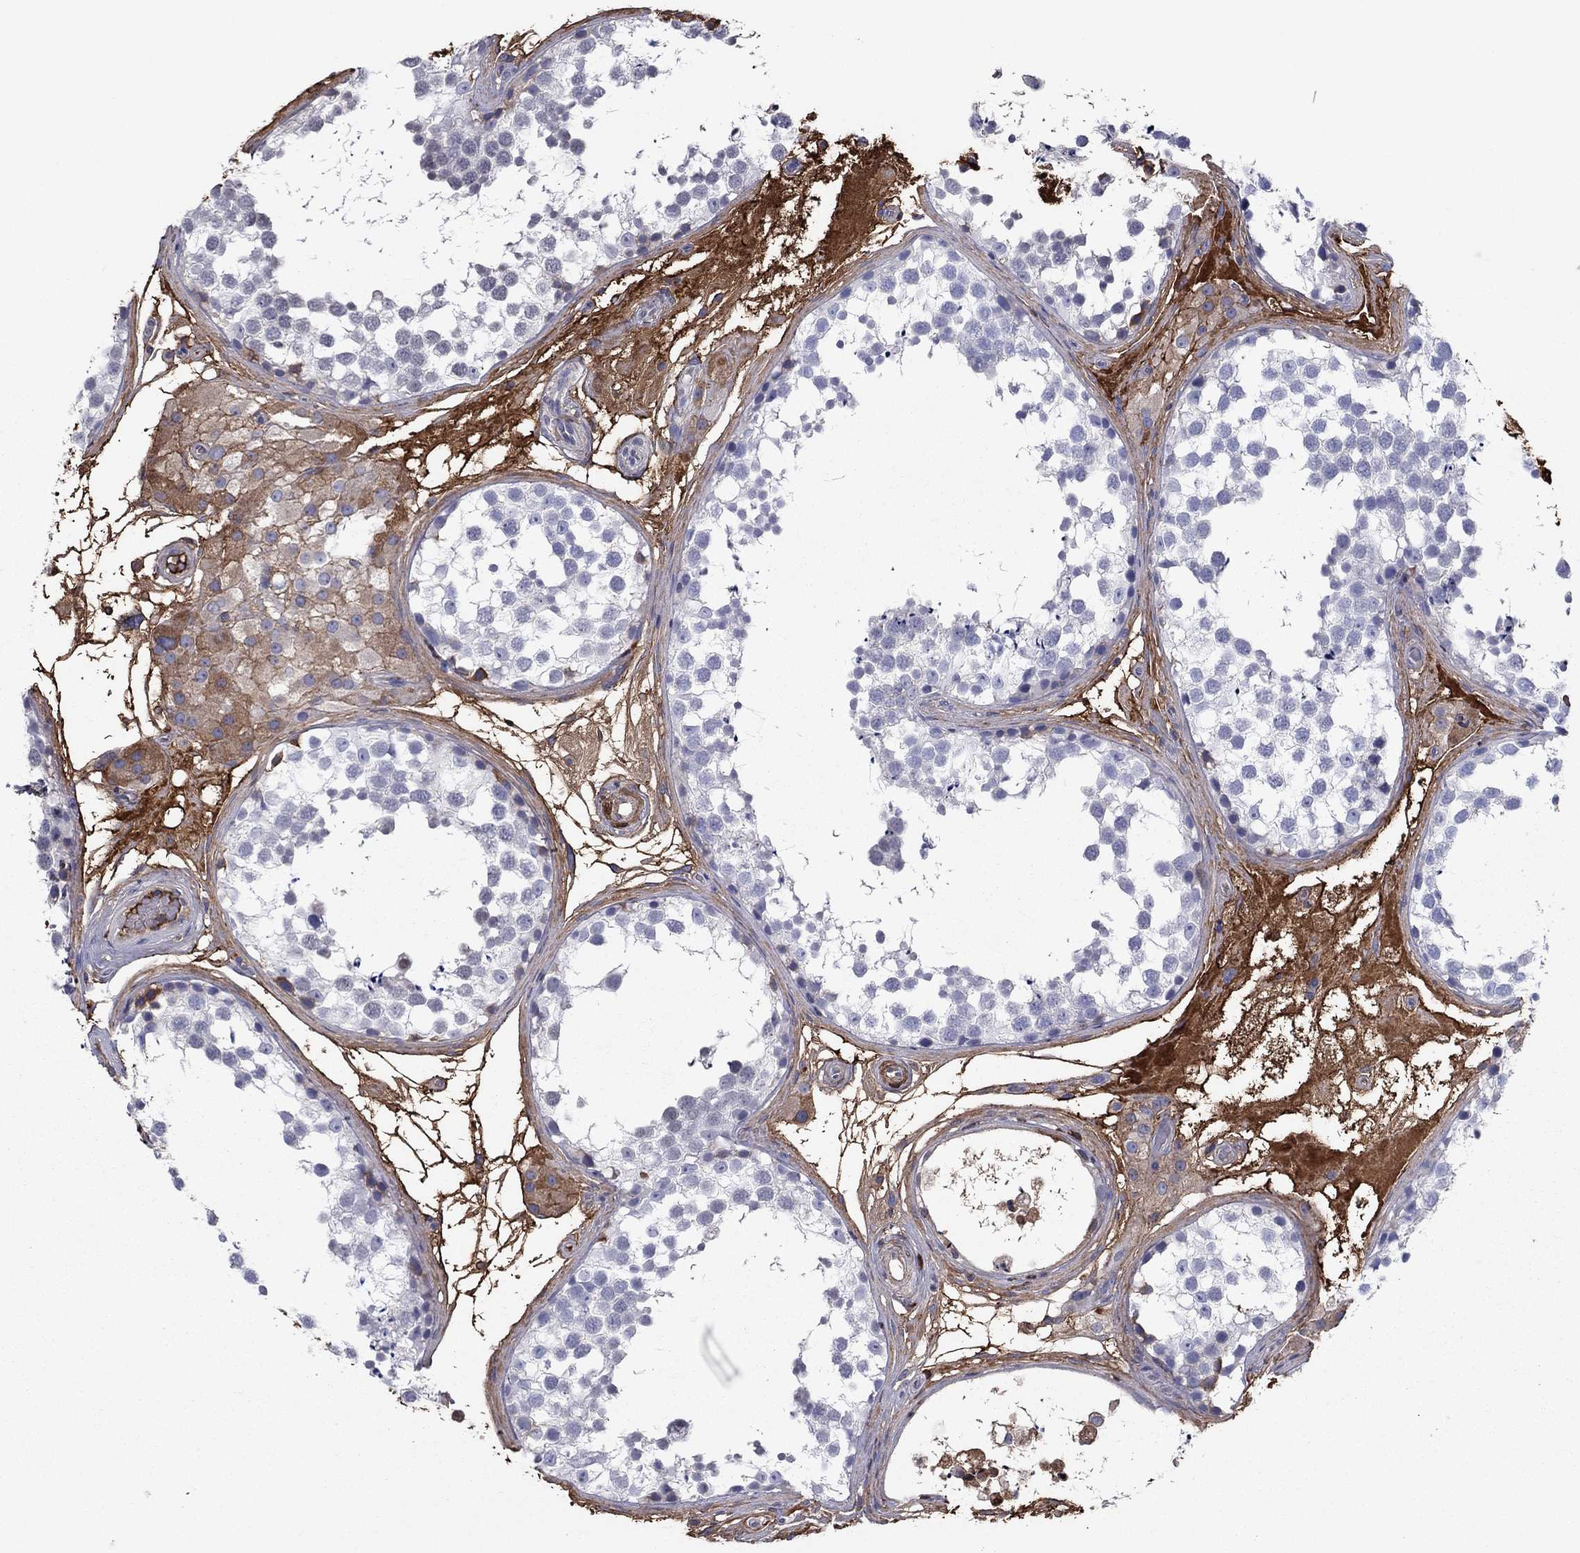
{"staining": {"intensity": "strong", "quantity": "25%-75%", "location": "nuclear"}, "tissue": "testis", "cell_type": "Cells in seminiferous ducts", "image_type": "normal", "snomed": [{"axis": "morphology", "description": "Normal tissue, NOS"}, {"axis": "morphology", "description": "Seminoma, NOS"}, {"axis": "topography", "description": "Testis"}], "caption": "Immunohistochemical staining of normal human testis demonstrates high levels of strong nuclear staining in approximately 25%-75% of cells in seminiferous ducts.", "gene": "HPX", "patient": {"sex": "male", "age": 65}}